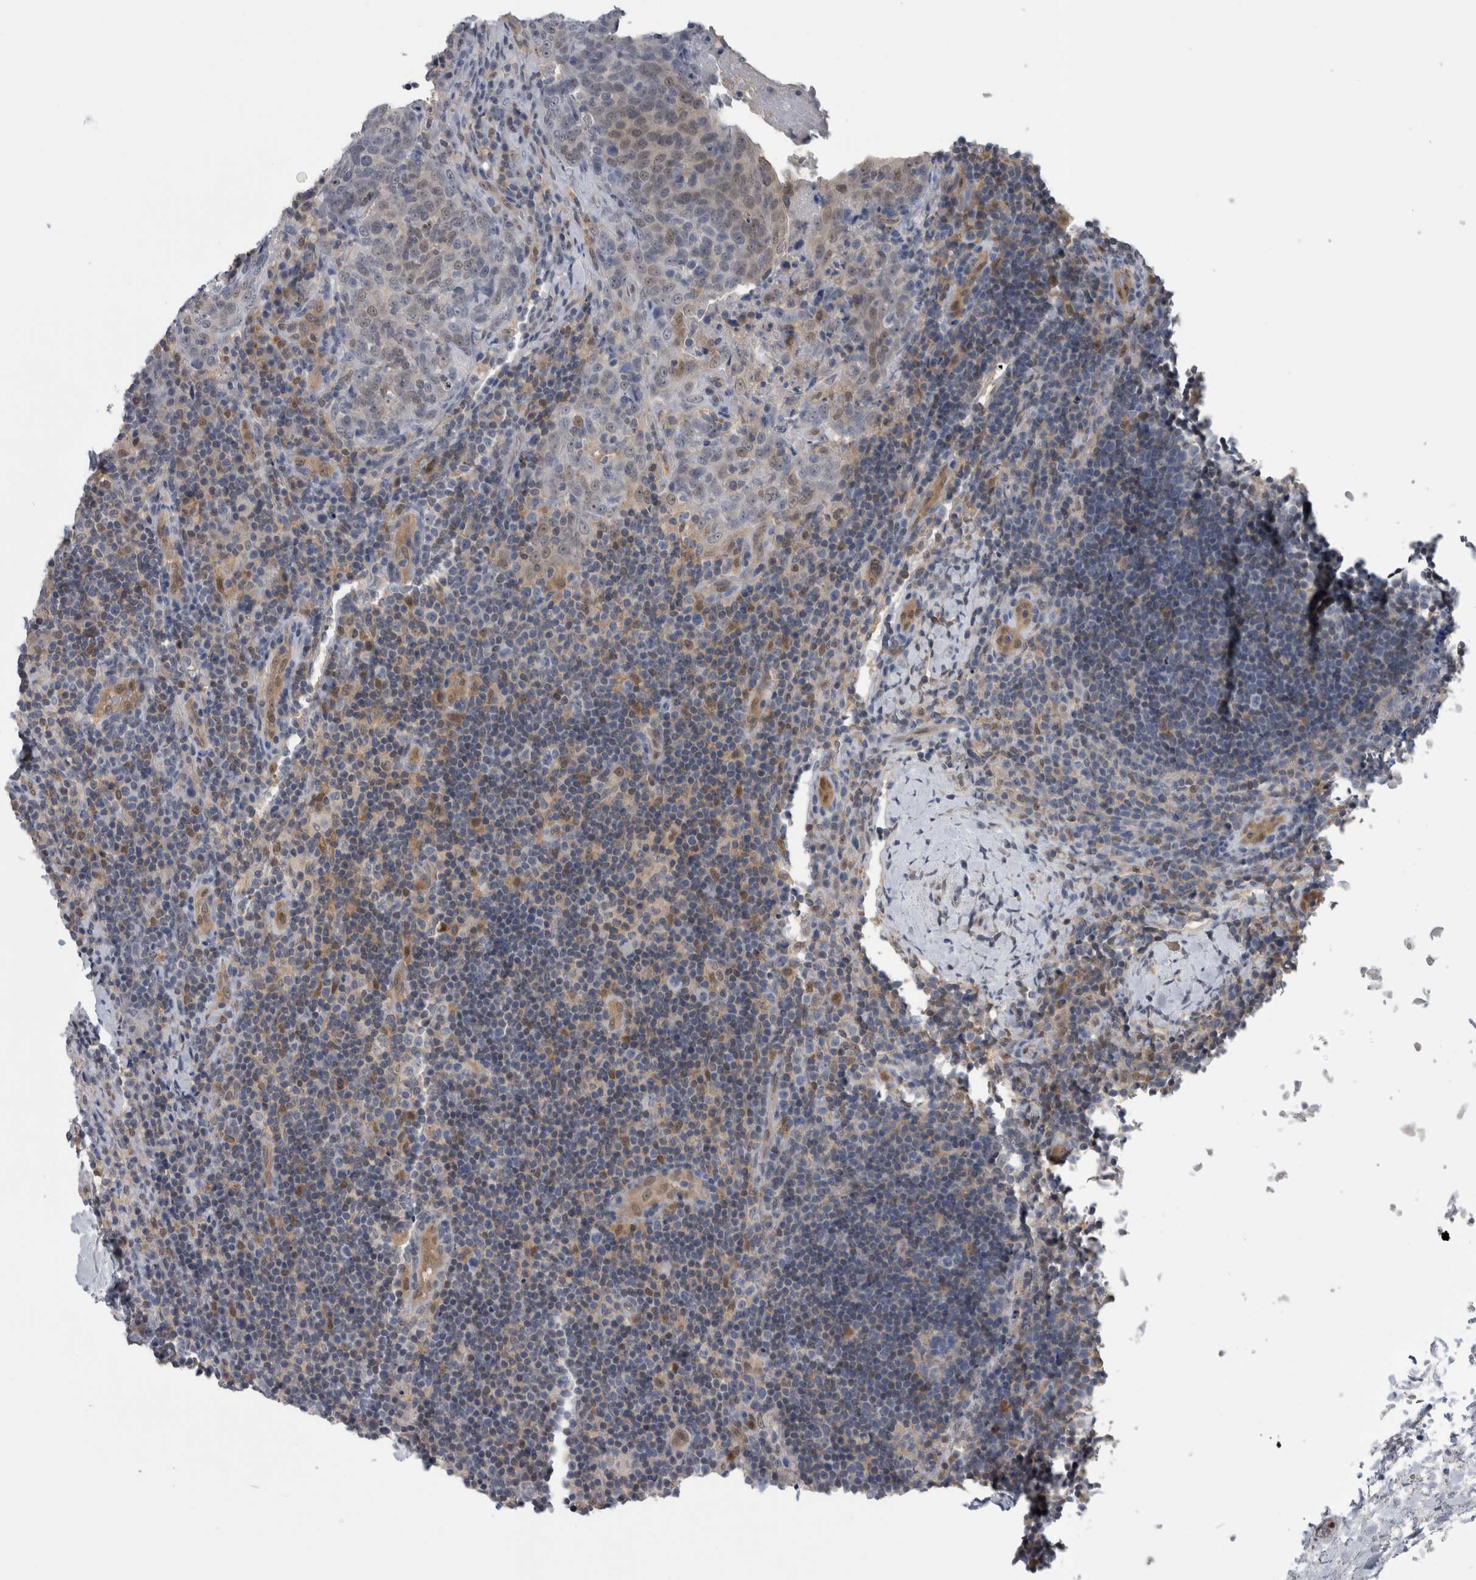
{"staining": {"intensity": "weak", "quantity": "25%-75%", "location": "cytoplasmic/membranous,nuclear"}, "tissue": "head and neck cancer", "cell_type": "Tumor cells", "image_type": "cancer", "snomed": [{"axis": "morphology", "description": "Squamous cell carcinoma, NOS"}, {"axis": "morphology", "description": "Squamous cell carcinoma, metastatic, NOS"}, {"axis": "topography", "description": "Lymph node"}, {"axis": "topography", "description": "Head-Neck"}], "caption": "The histopathology image shows immunohistochemical staining of head and neck cancer. There is weak cytoplasmic/membranous and nuclear staining is appreciated in approximately 25%-75% of tumor cells. (IHC, brightfield microscopy, high magnification).", "gene": "NAPRT", "patient": {"sex": "male", "age": 62}}